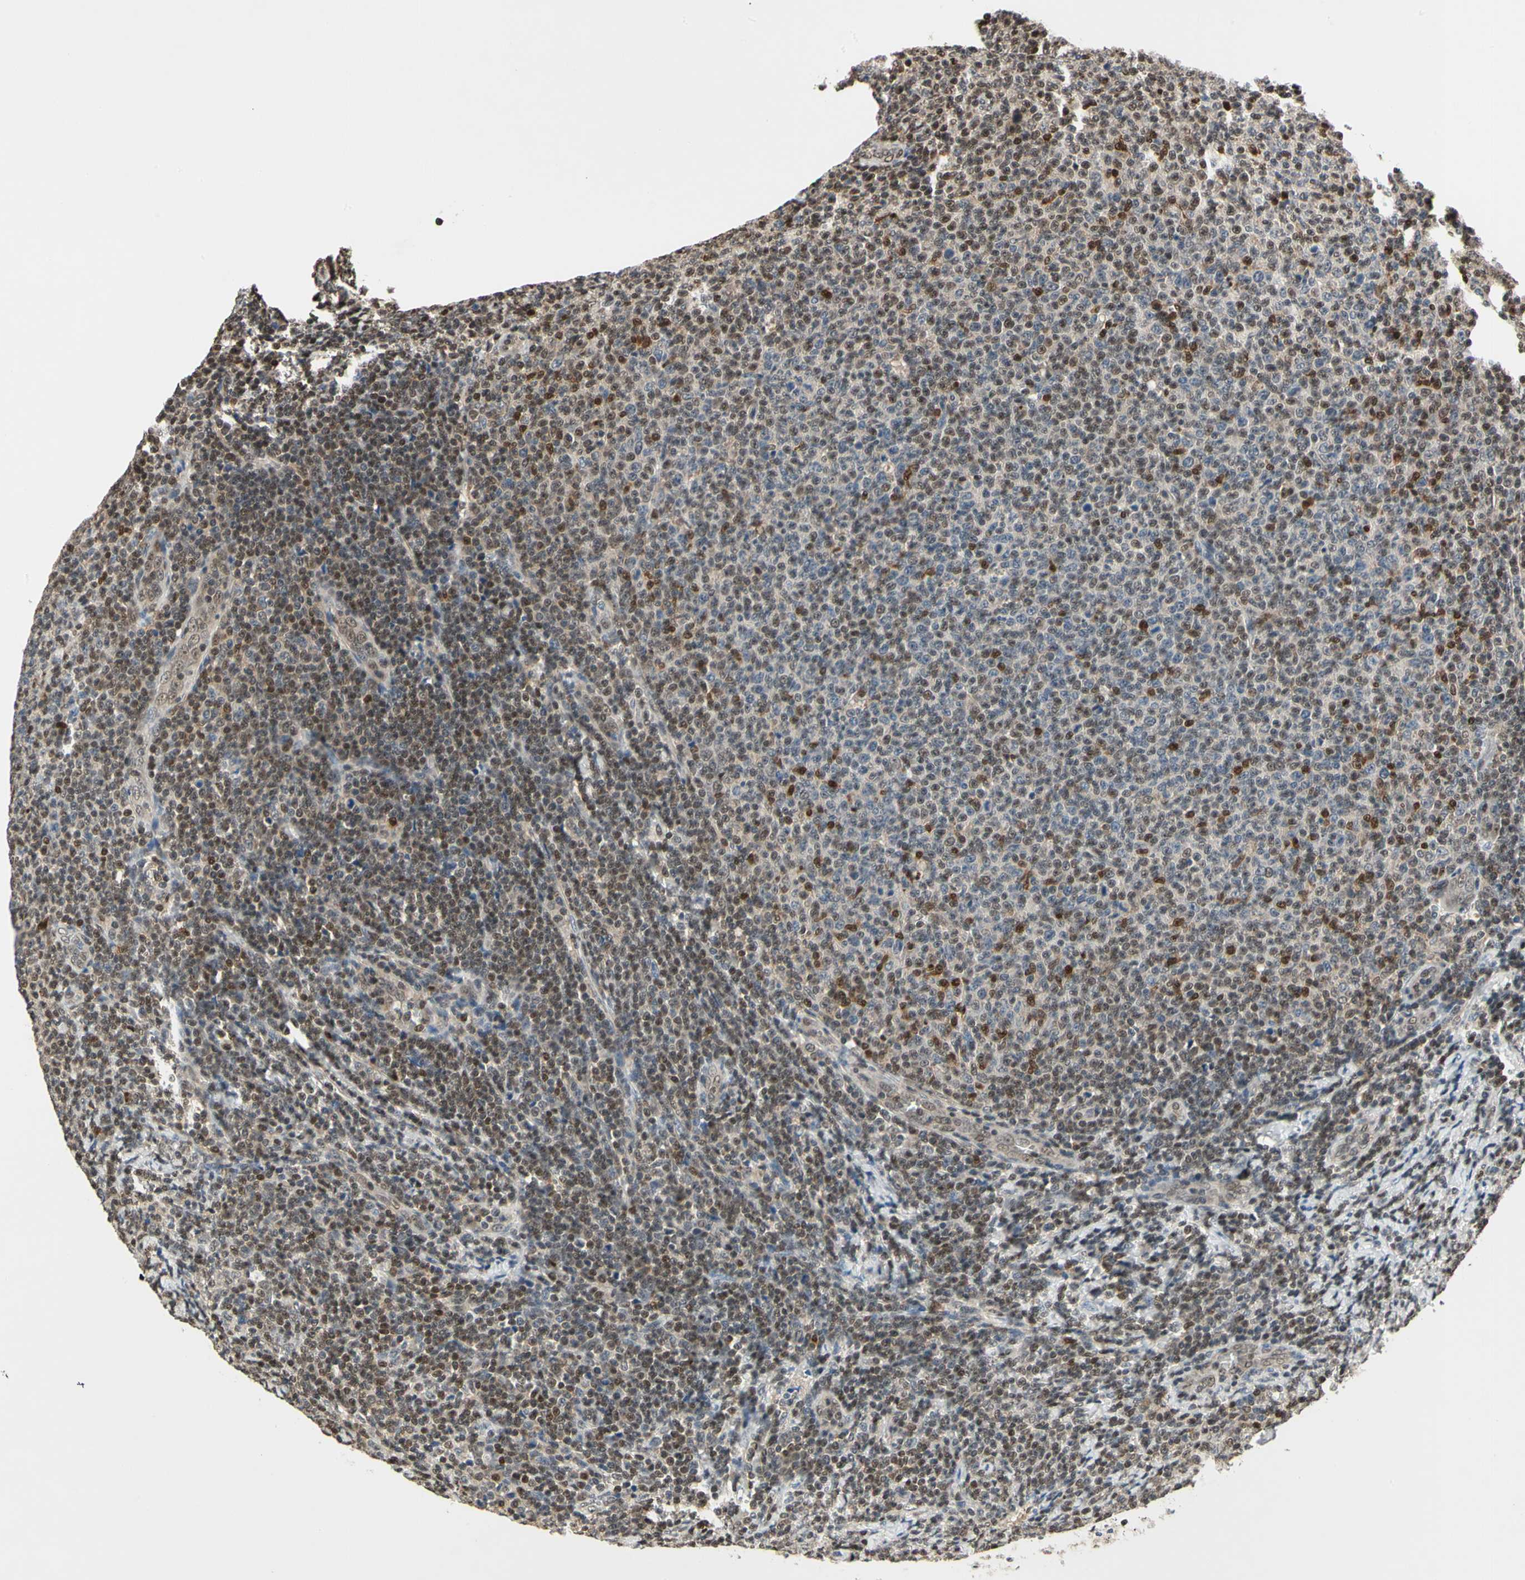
{"staining": {"intensity": "moderate", "quantity": "25%-75%", "location": "nuclear"}, "tissue": "lymphoma", "cell_type": "Tumor cells", "image_type": "cancer", "snomed": [{"axis": "morphology", "description": "Malignant lymphoma, non-Hodgkin's type, Low grade"}, {"axis": "topography", "description": "Lymph node"}], "caption": "Moderate nuclear protein staining is seen in about 25%-75% of tumor cells in malignant lymphoma, non-Hodgkin's type (low-grade).", "gene": "GSR", "patient": {"sex": "male", "age": 66}}